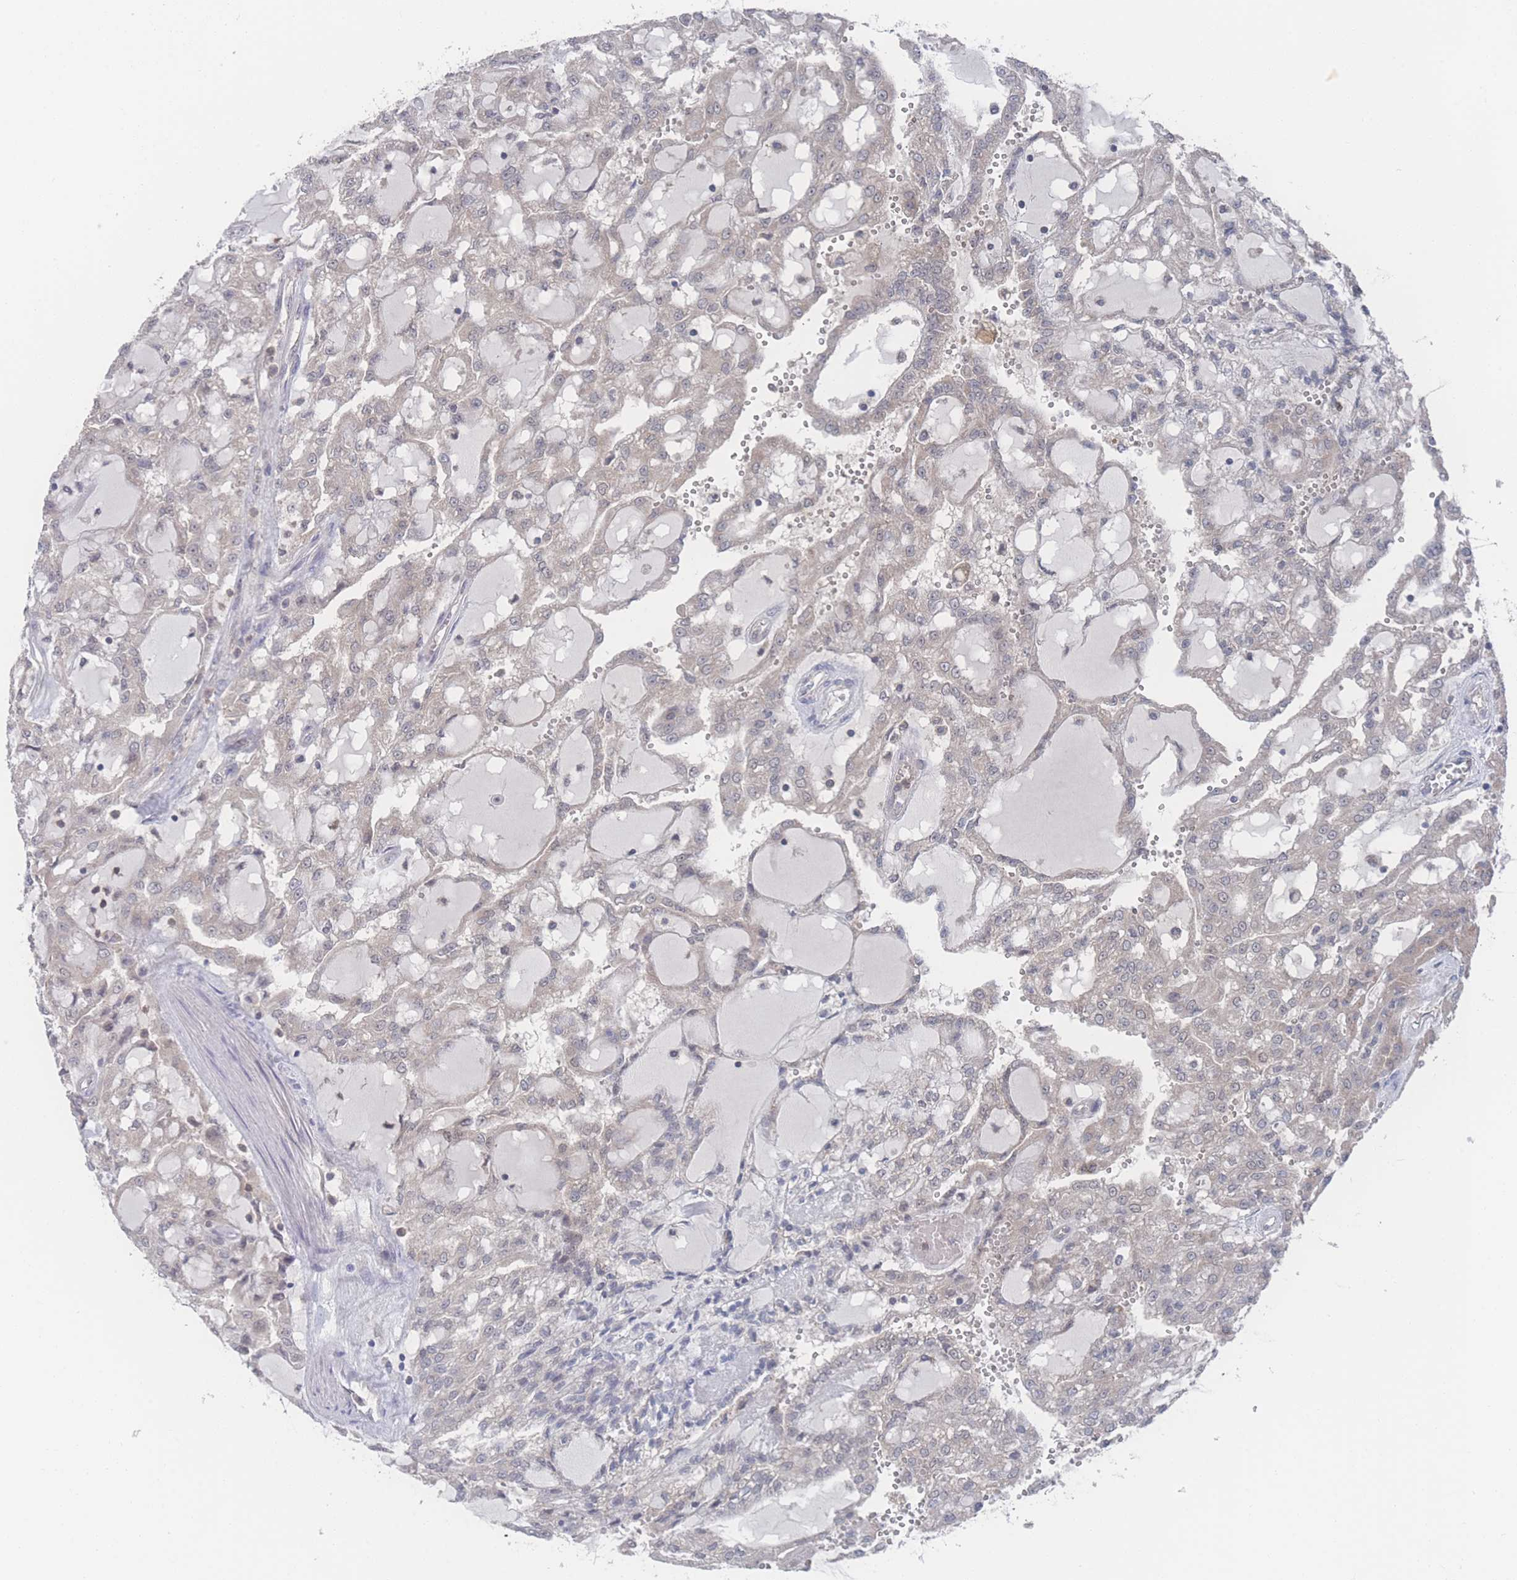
{"staining": {"intensity": "negative", "quantity": "none", "location": "none"}, "tissue": "renal cancer", "cell_type": "Tumor cells", "image_type": "cancer", "snomed": [{"axis": "morphology", "description": "Adenocarcinoma, NOS"}, {"axis": "topography", "description": "Kidney"}], "caption": "Tumor cells show no significant expression in renal adenocarcinoma.", "gene": "NBEAL1", "patient": {"sex": "male", "age": 63}}